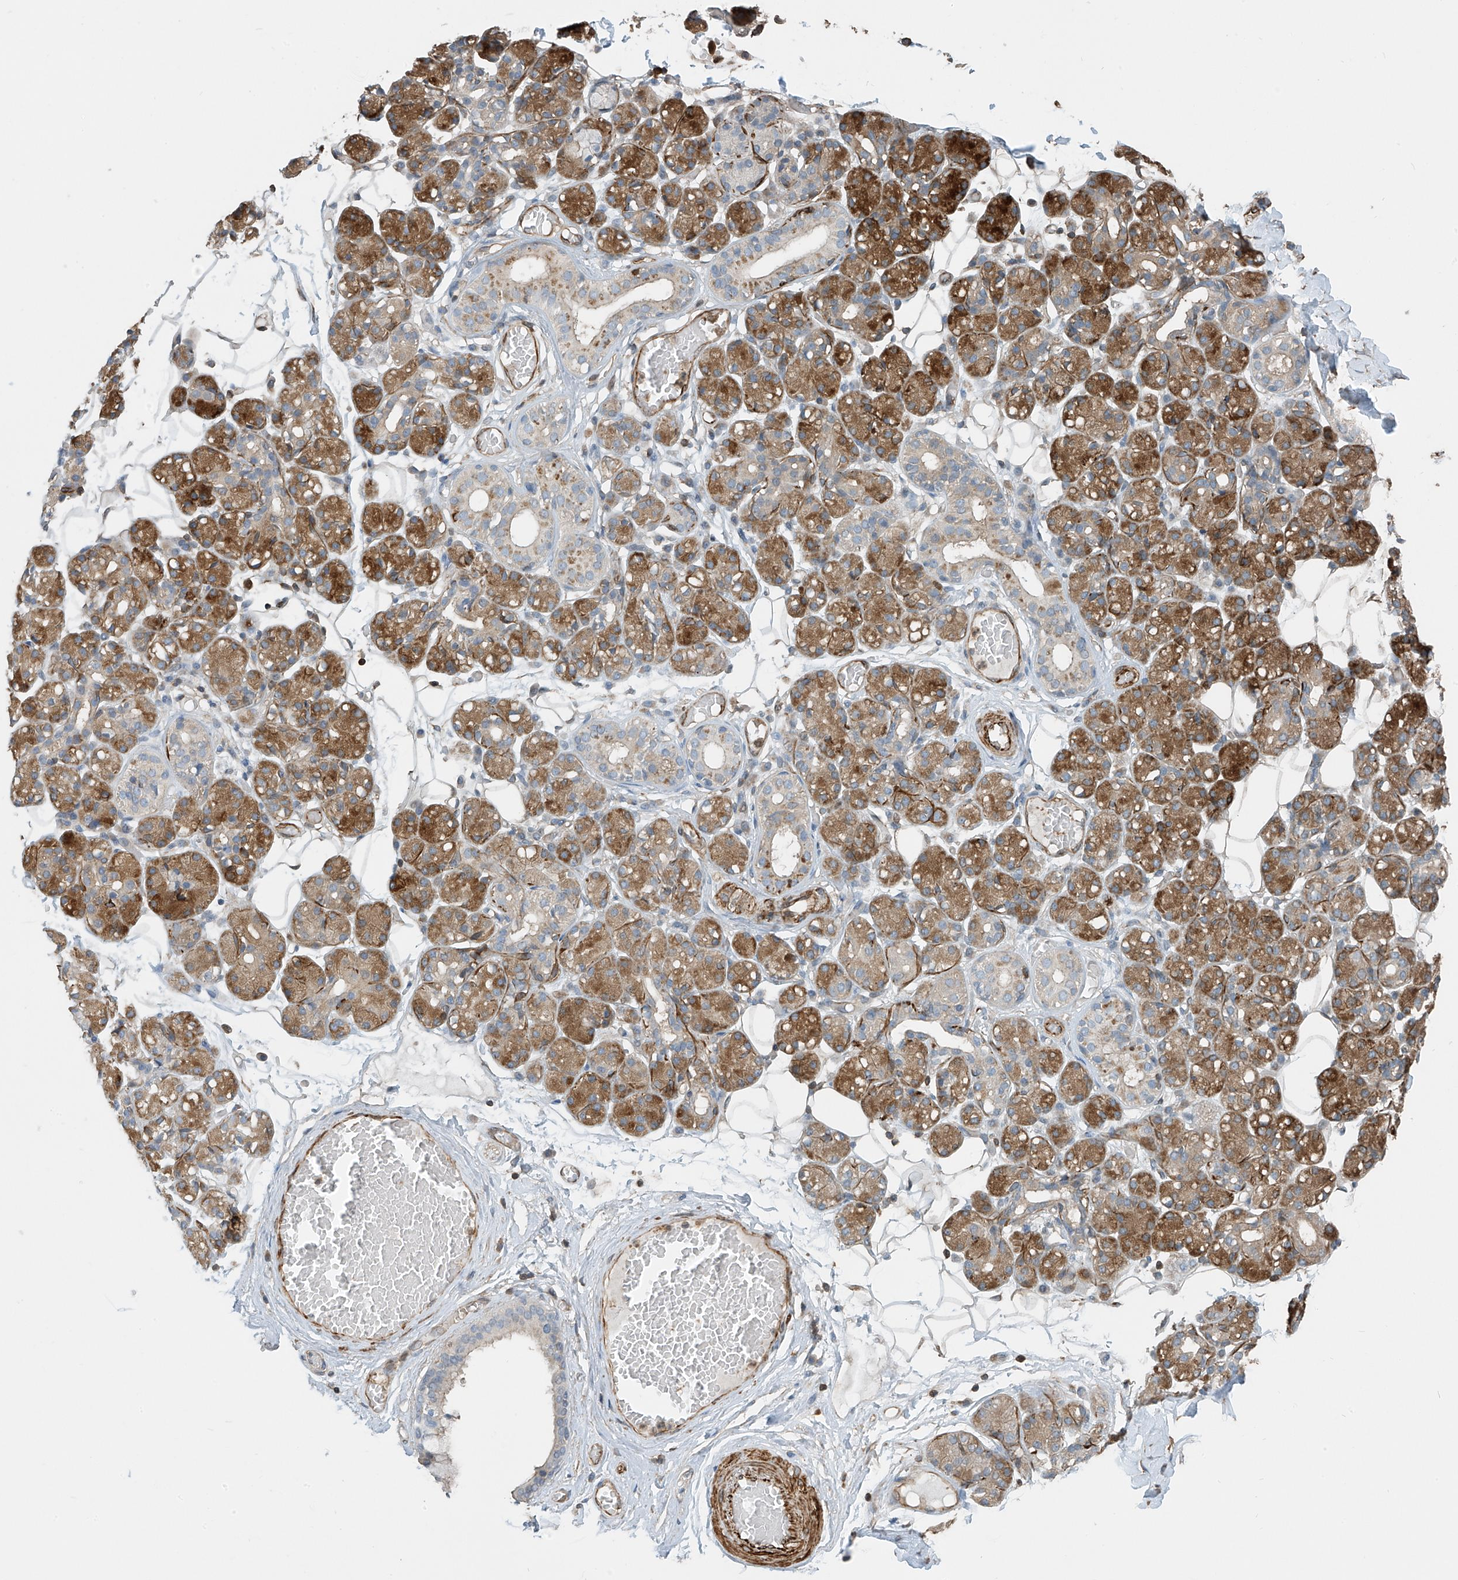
{"staining": {"intensity": "moderate", "quantity": "25%-75%", "location": "cytoplasmic/membranous"}, "tissue": "salivary gland", "cell_type": "Glandular cells", "image_type": "normal", "snomed": [{"axis": "morphology", "description": "Normal tissue, NOS"}, {"axis": "topography", "description": "Salivary gland"}], "caption": "A micrograph showing moderate cytoplasmic/membranous expression in approximately 25%-75% of glandular cells in unremarkable salivary gland, as visualized by brown immunohistochemical staining.", "gene": "SH3BGRL3", "patient": {"sex": "male", "age": 63}}